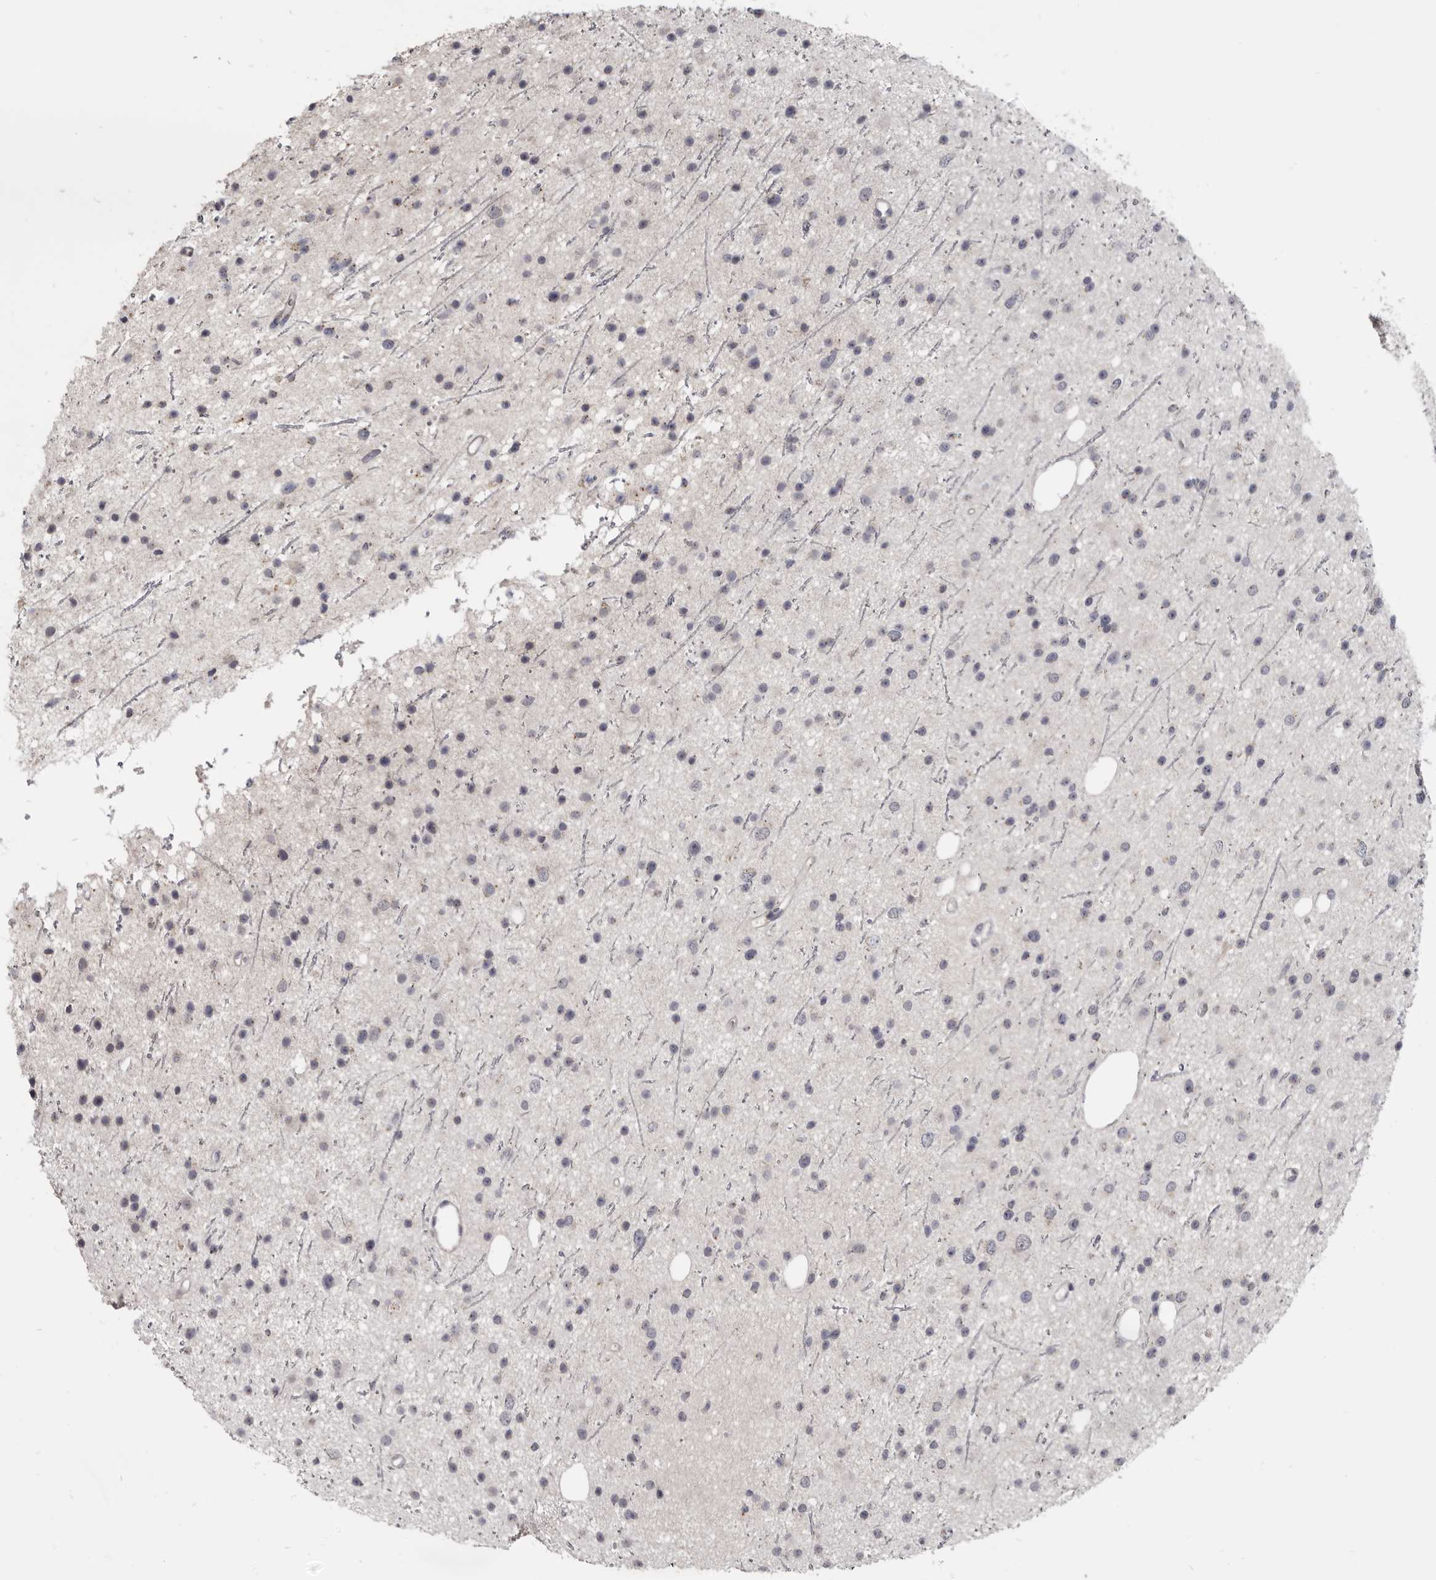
{"staining": {"intensity": "negative", "quantity": "none", "location": "none"}, "tissue": "glioma", "cell_type": "Tumor cells", "image_type": "cancer", "snomed": [{"axis": "morphology", "description": "Glioma, malignant, Low grade"}, {"axis": "topography", "description": "Cerebral cortex"}], "caption": "This is an IHC micrograph of low-grade glioma (malignant). There is no staining in tumor cells.", "gene": "CGN", "patient": {"sex": "female", "age": 39}}